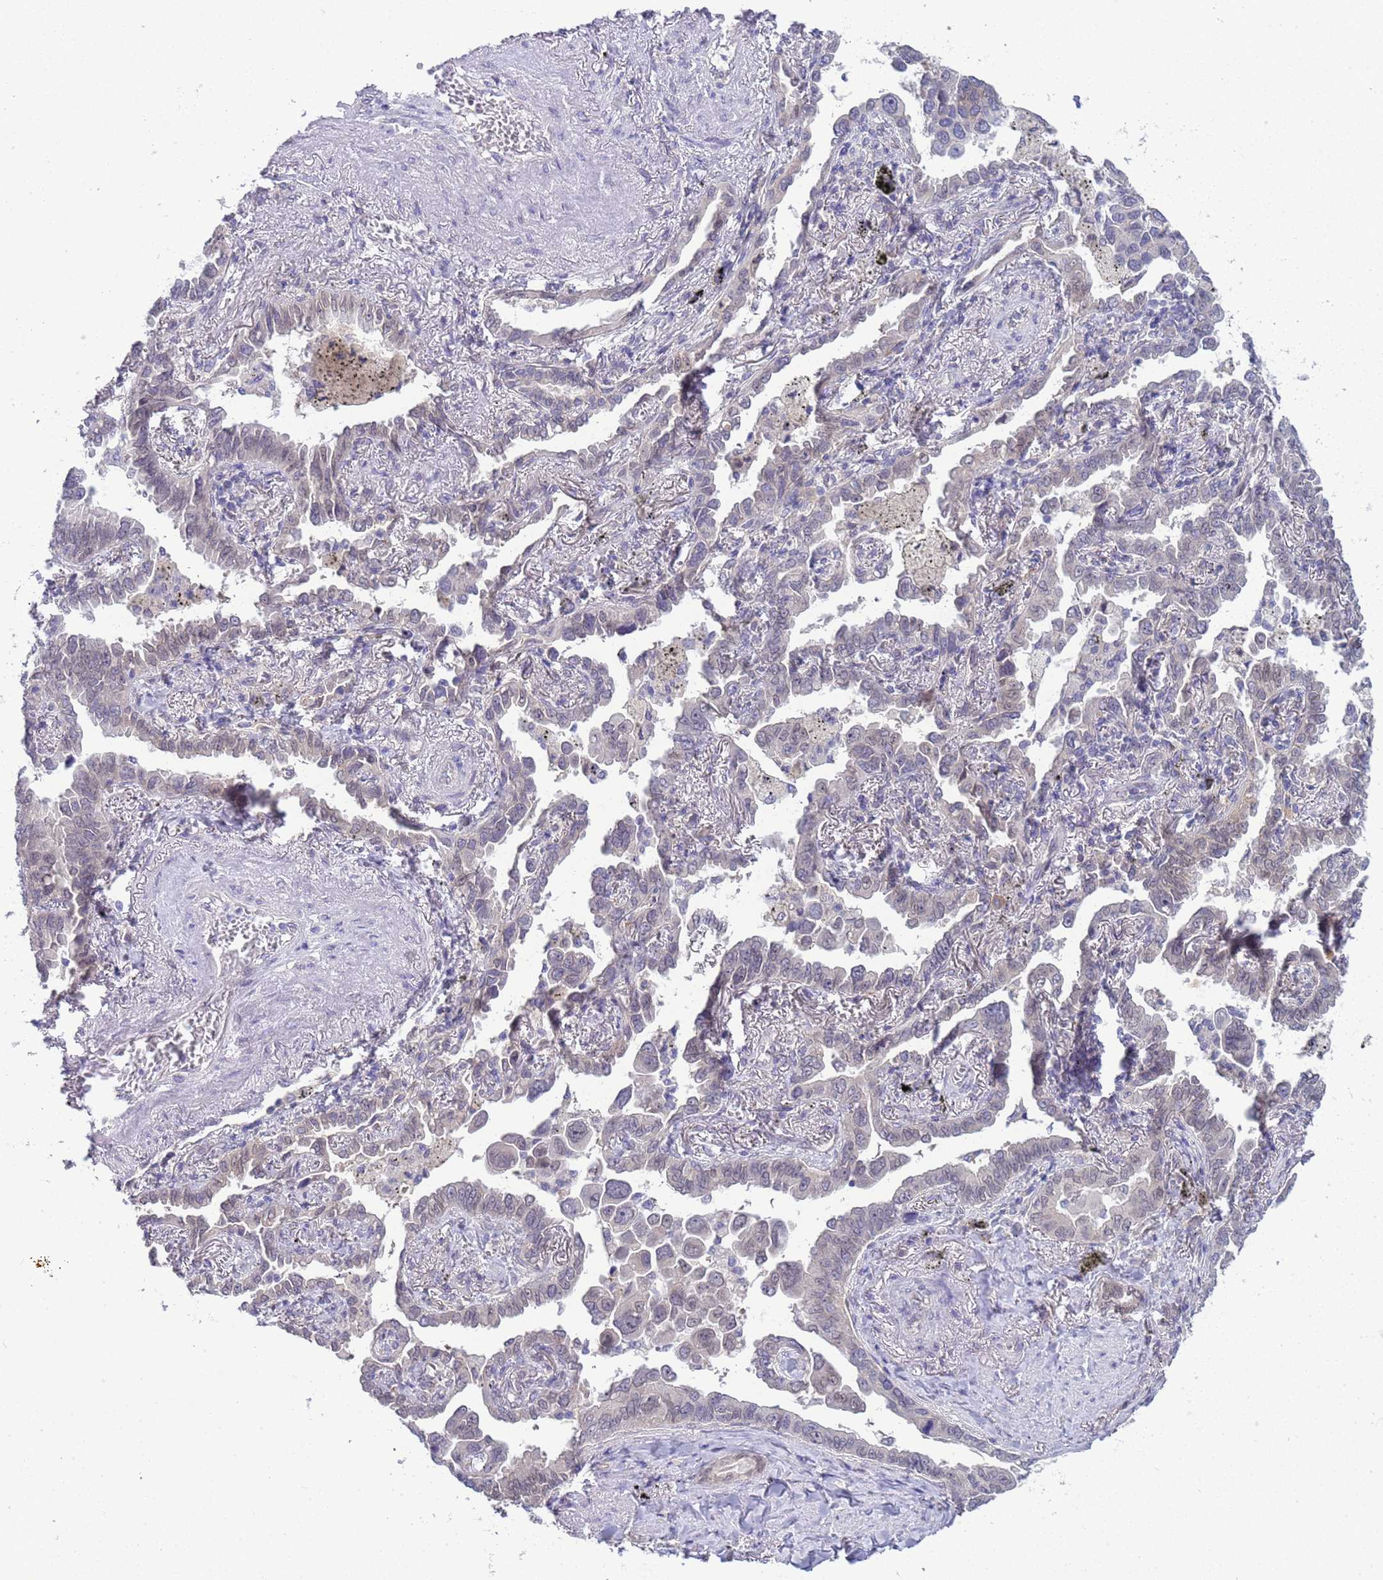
{"staining": {"intensity": "negative", "quantity": "none", "location": "none"}, "tissue": "lung cancer", "cell_type": "Tumor cells", "image_type": "cancer", "snomed": [{"axis": "morphology", "description": "Adenocarcinoma, NOS"}, {"axis": "topography", "description": "Lung"}], "caption": "Immunohistochemical staining of adenocarcinoma (lung) exhibits no significant expression in tumor cells. (DAB IHC visualized using brightfield microscopy, high magnification).", "gene": "TRMT10A", "patient": {"sex": "male", "age": 67}}